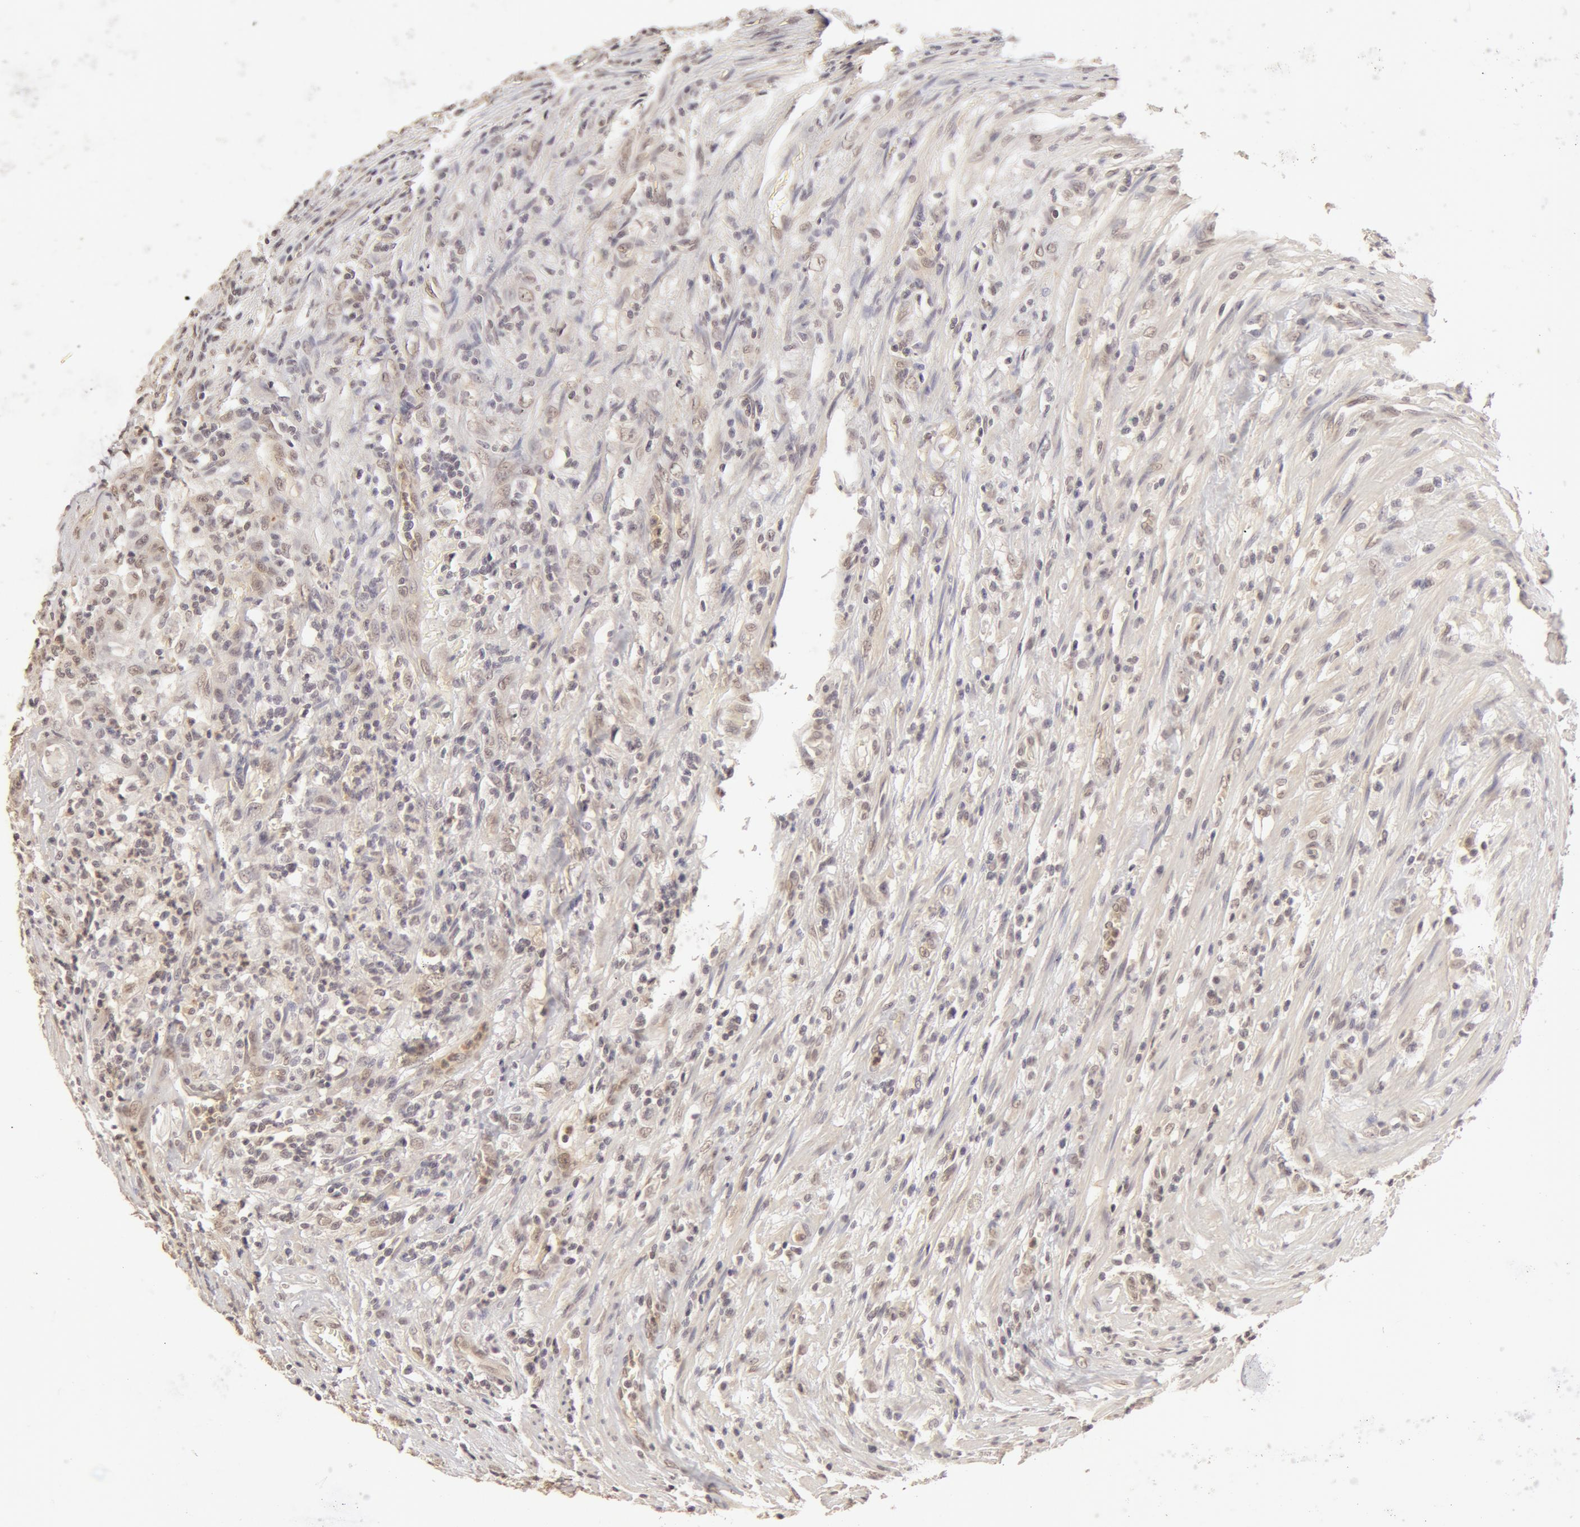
{"staining": {"intensity": "weak", "quantity": ">75%", "location": "cytoplasmic/membranous"}, "tissue": "colorectal cancer", "cell_type": "Tumor cells", "image_type": "cancer", "snomed": [{"axis": "morphology", "description": "Adenocarcinoma, NOS"}, {"axis": "topography", "description": "Colon"}], "caption": "Immunohistochemistry (IHC) (DAB (3,3'-diaminobenzidine)) staining of human colorectal cancer shows weak cytoplasmic/membranous protein staining in approximately >75% of tumor cells.", "gene": "ADAM10", "patient": {"sex": "male", "age": 54}}